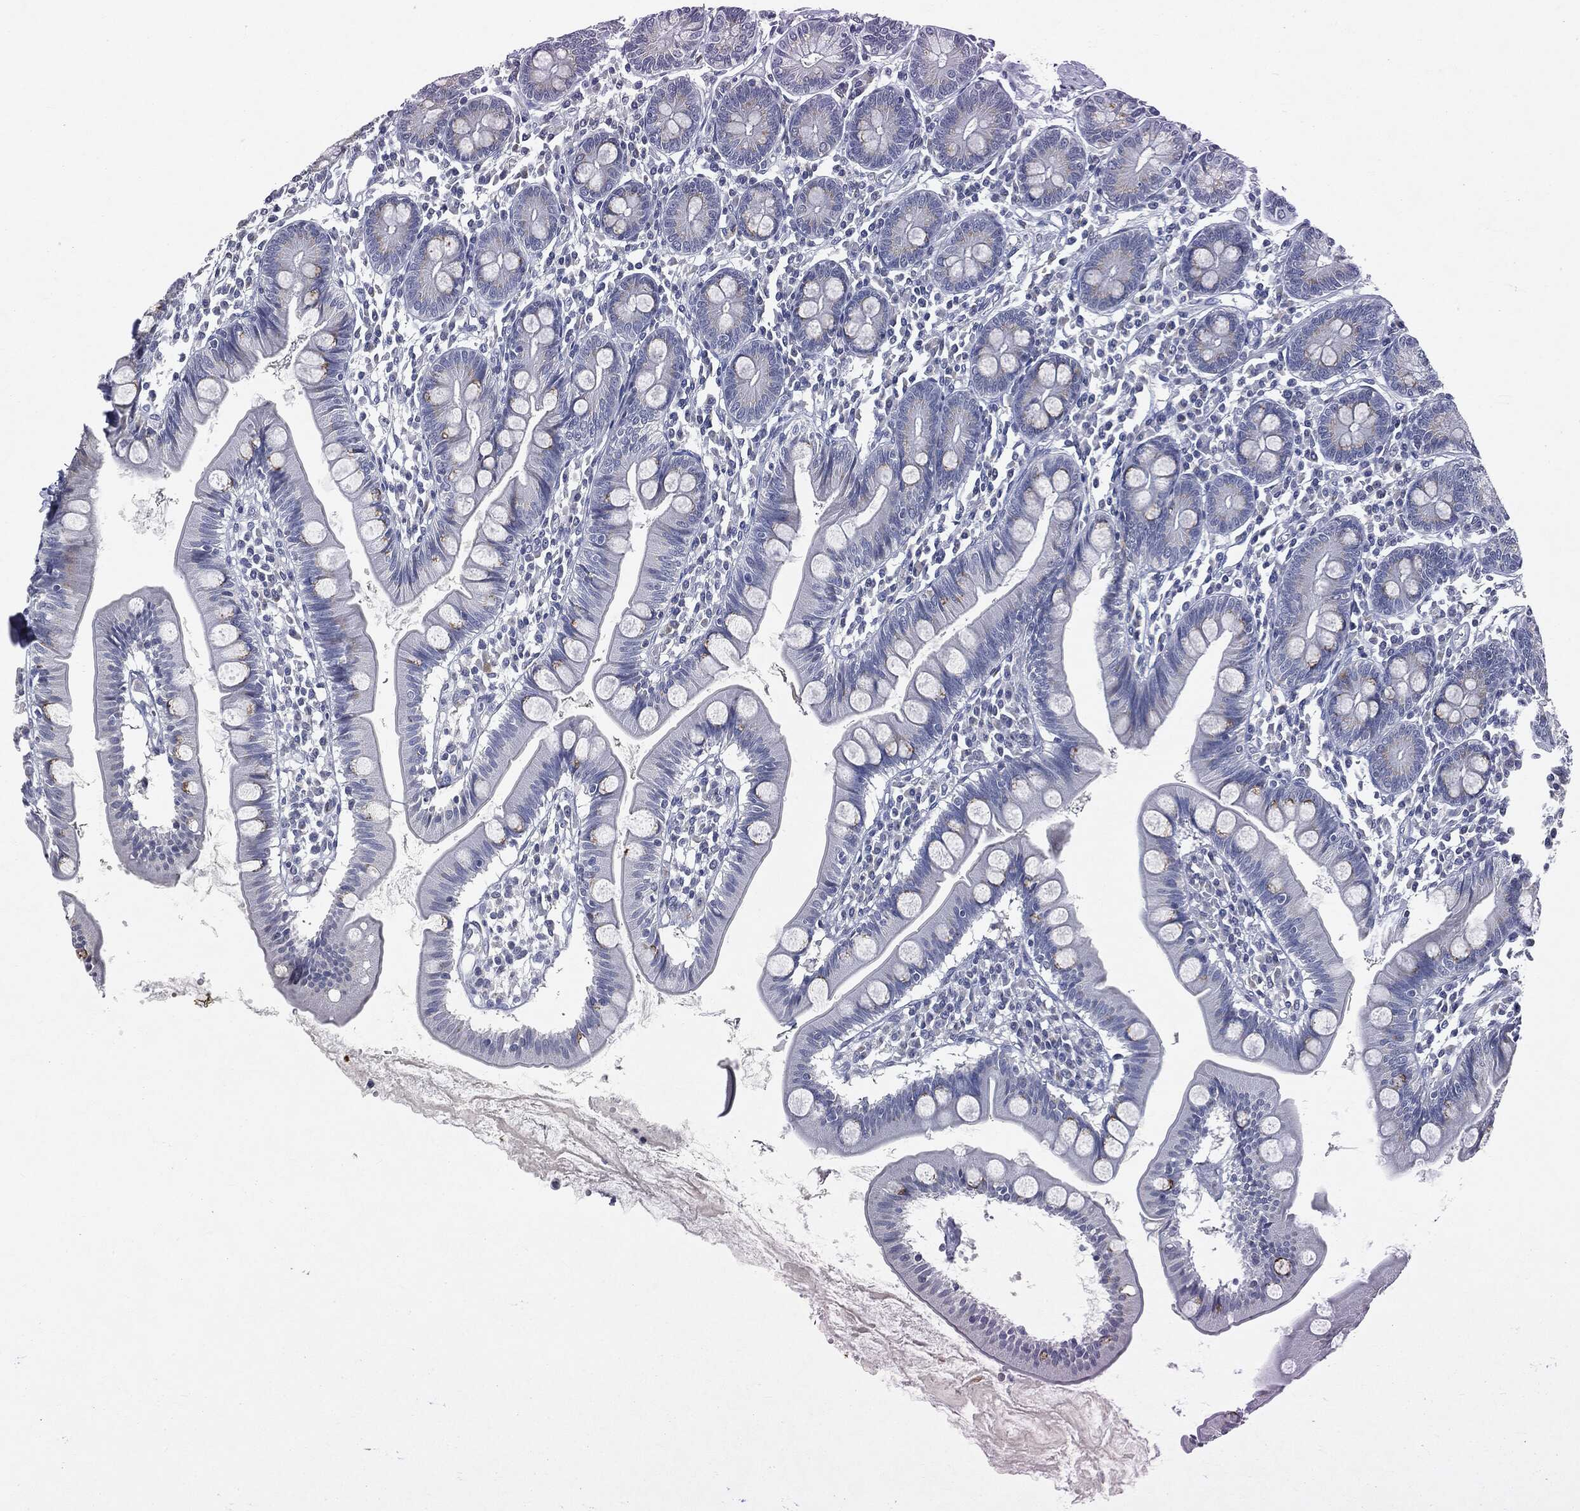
{"staining": {"intensity": "moderate", "quantity": "<25%", "location": "cytoplasmic/membranous"}, "tissue": "small intestine", "cell_type": "Glandular cells", "image_type": "normal", "snomed": [{"axis": "morphology", "description": "Normal tissue, NOS"}, {"axis": "topography", "description": "Small intestine"}], "caption": "The micrograph demonstrates a brown stain indicating the presence of a protein in the cytoplasmic/membranous of glandular cells in small intestine. The staining was performed using DAB (3,3'-diaminobenzidine) to visualize the protein expression in brown, while the nuclei were stained in blue with hematoxylin (Magnification: 20x).", "gene": "CASD1", "patient": {"sex": "male", "age": 88}}